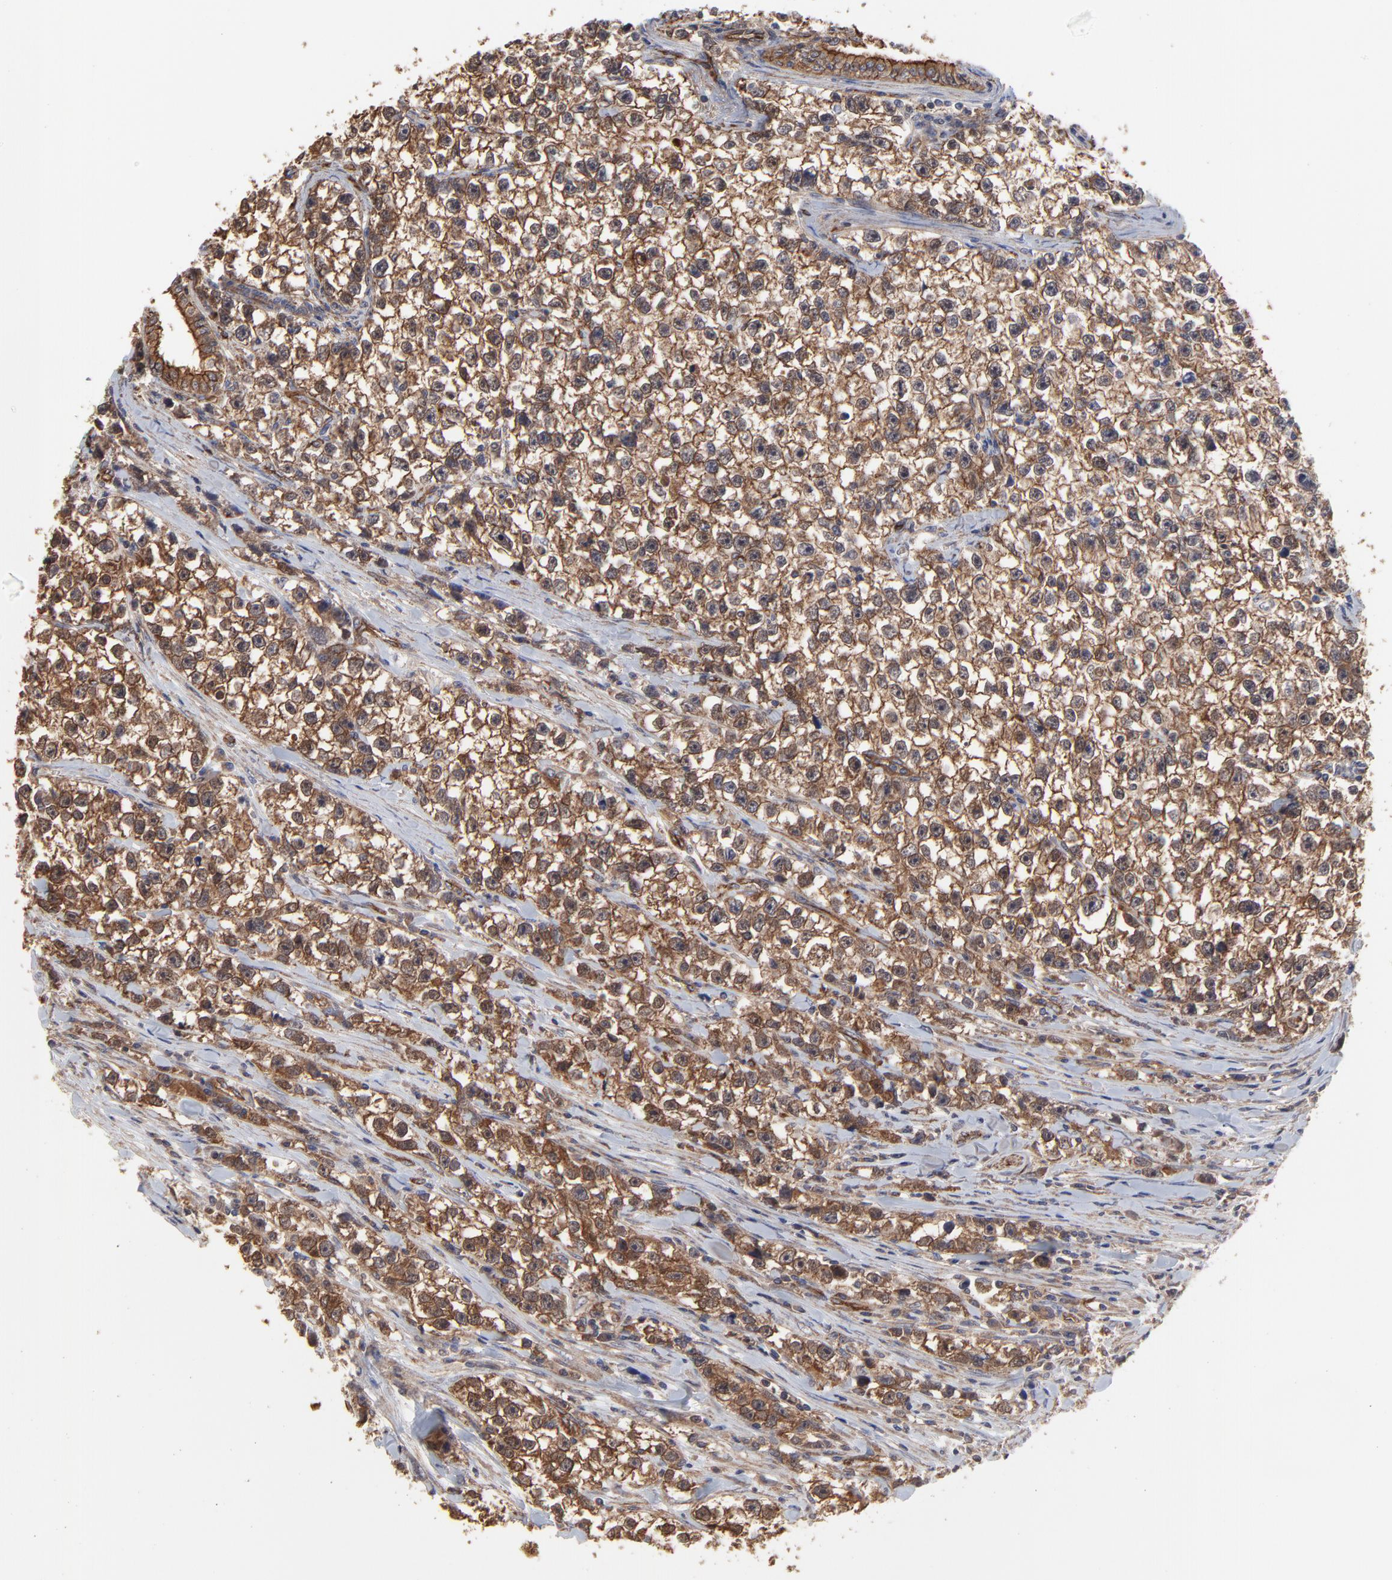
{"staining": {"intensity": "strong", "quantity": ">75%", "location": "cytoplasmic/membranous"}, "tissue": "testis cancer", "cell_type": "Tumor cells", "image_type": "cancer", "snomed": [{"axis": "morphology", "description": "Seminoma, NOS"}, {"axis": "morphology", "description": "Carcinoma, Embryonal, NOS"}, {"axis": "topography", "description": "Testis"}], "caption": "Testis cancer (seminoma) stained with immunohistochemistry displays strong cytoplasmic/membranous expression in approximately >75% of tumor cells.", "gene": "ARMT1", "patient": {"sex": "male", "age": 30}}